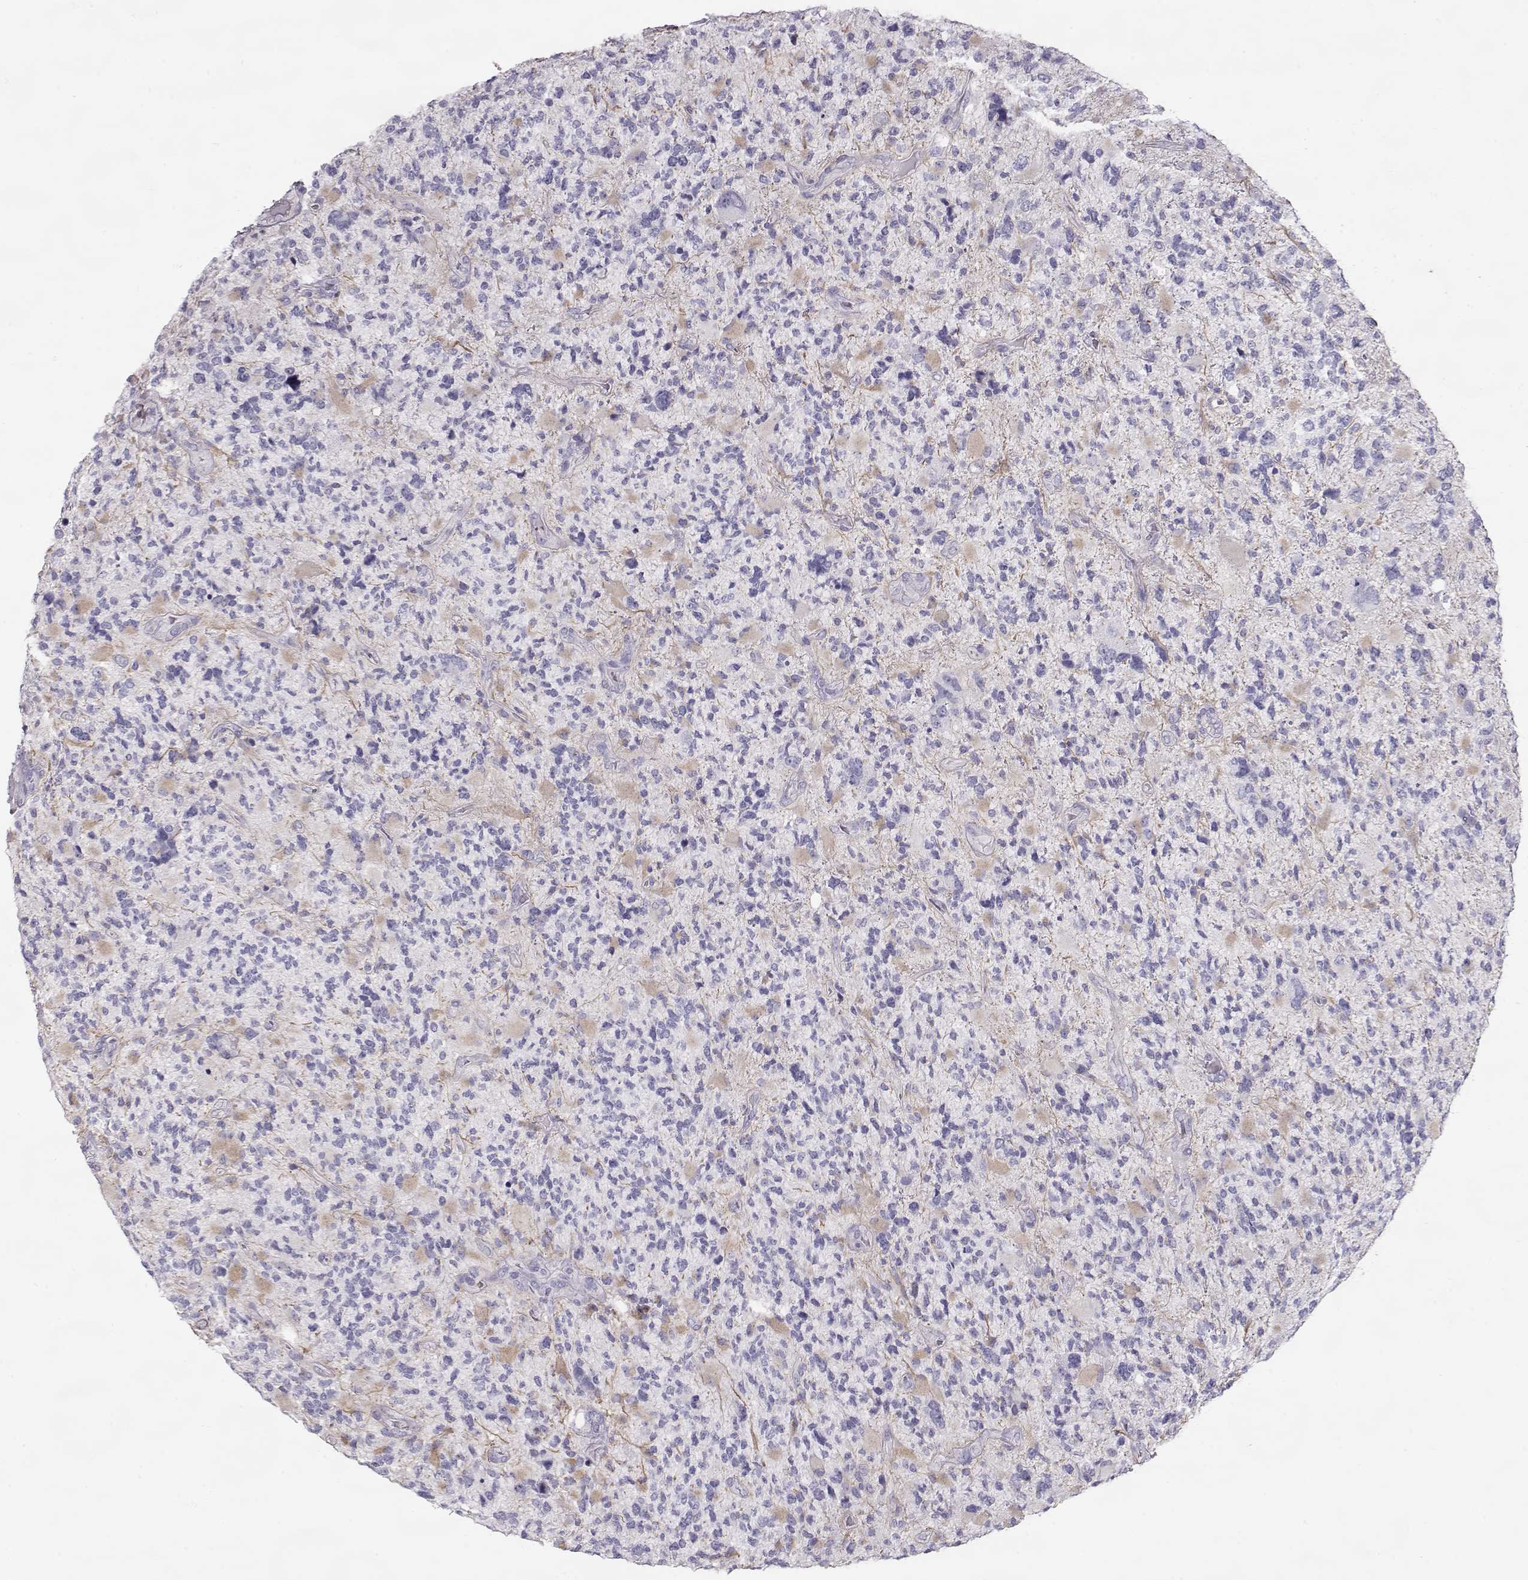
{"staining": {"intensity": "negative", "quantity": "none", "location": "none"}, "tissue": "glioma", "cell_type": "Tumor cells", "image_type": "cancer", "snomed": [{"axis": "morphology", "description": "Glioma, malignant, High grade"}, {"axis": "topography", "description": "Brain"}], "caption": "There is no significant staining in tumor cells of malignant glioma (high-grade).", "gene": "SLITRK3", "patient": {"sex": "female", "age": 71}}